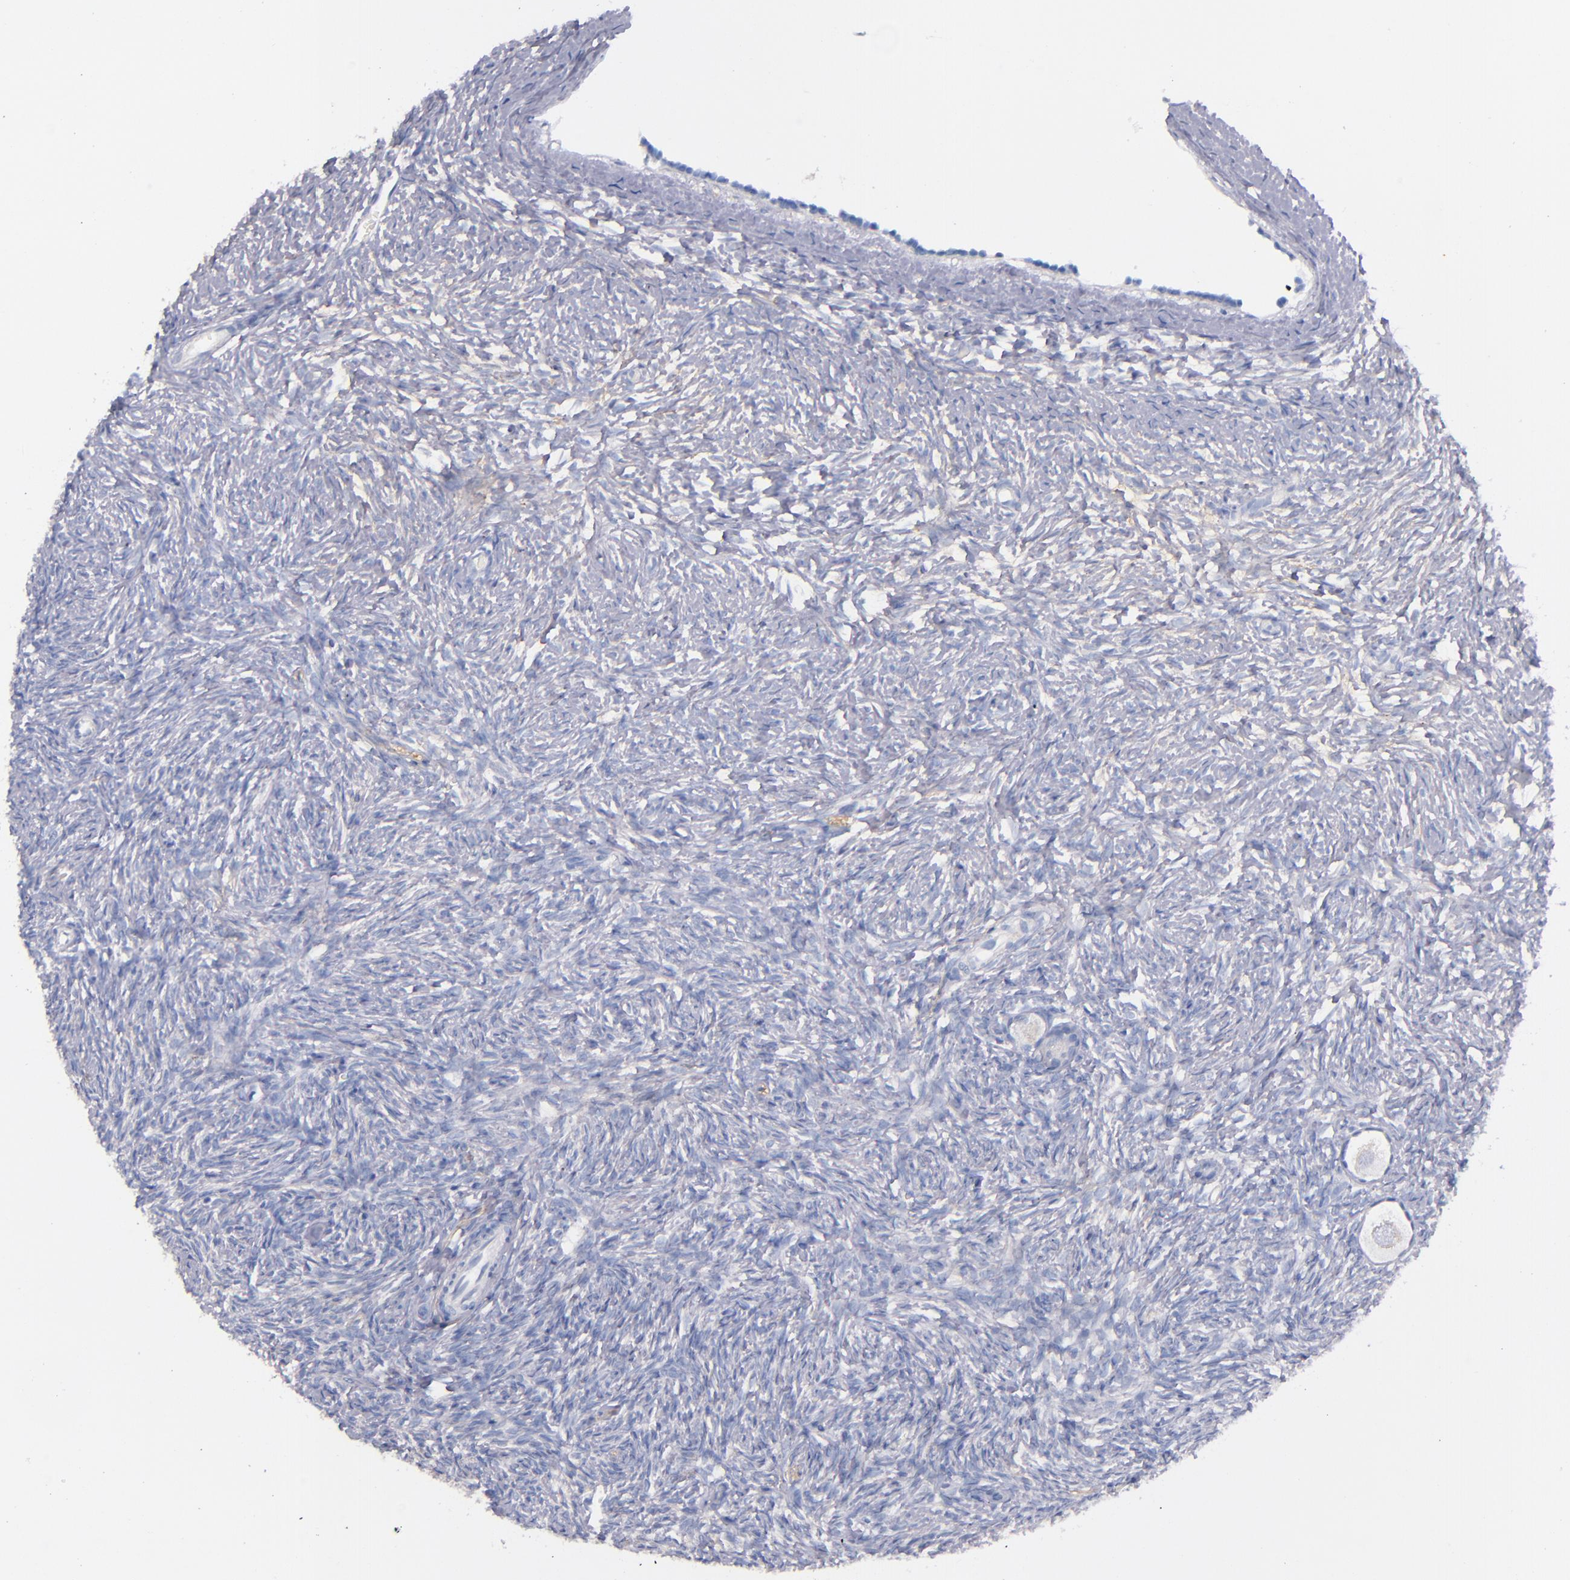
{"staining": {"intensity": "negative", "quantity": "none", "location": "none"}, "tissue": "ovary", "cell_type": "Follicle cells", "image_type": "normal", "snomed": [{"axis": "morphology", "description": "Normal tissue, NOS"}, {"axis": "topography", "description": "Ovary"}], "caption": "Immunohistochemistry micrograph of benign ovary: human ovary stained with DAB exhibits no significant protein positivity in follicle cells. (Stains: DAB (3,3'-diaminobenzidine) IHC with hematoxylin counter stain, Microscopy: brightfield microscopy at high magnification).", "gene": "CNTNAP2", "patient": {"sex": "female", "age": 35}}